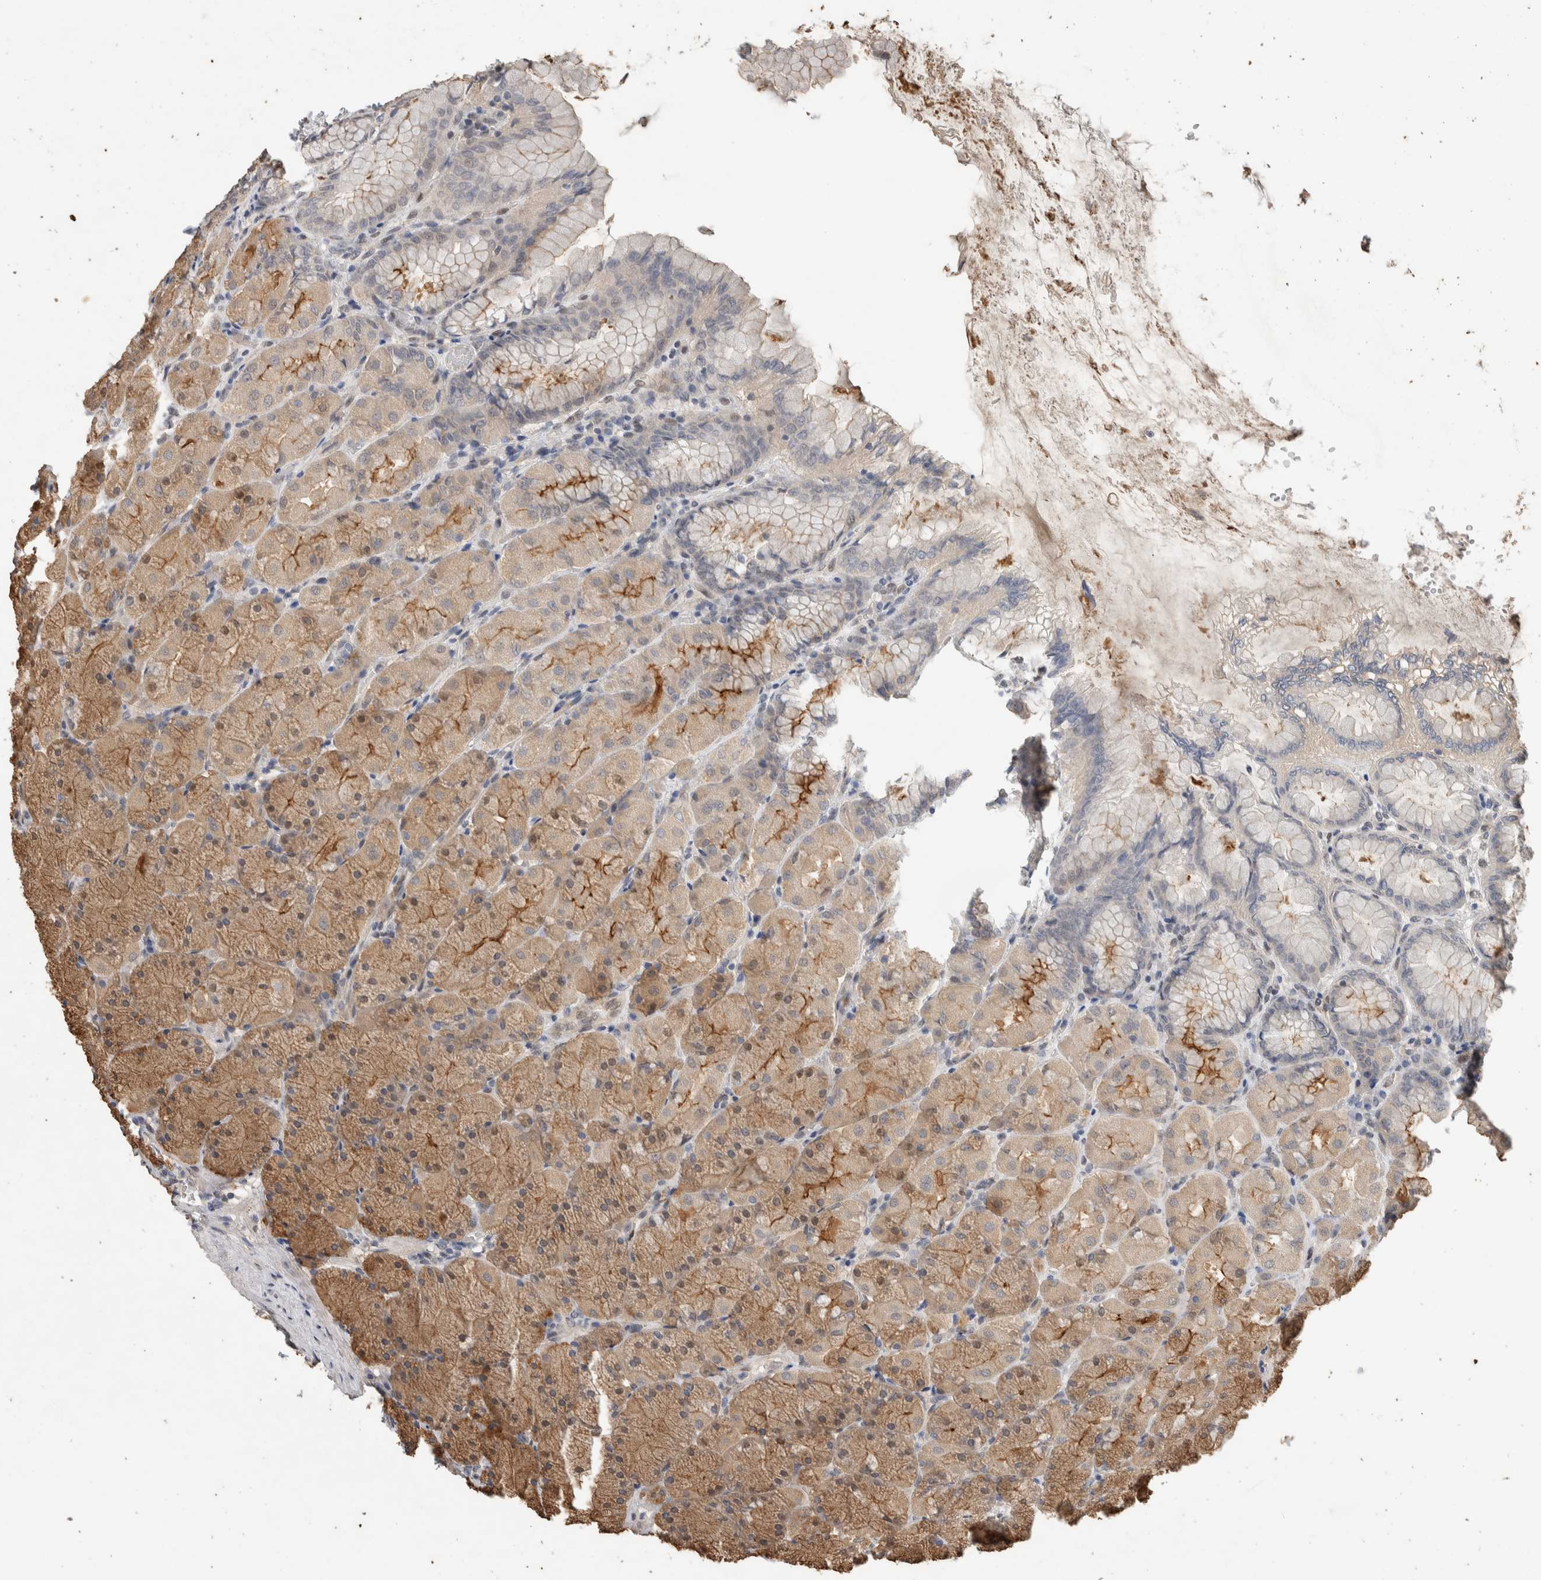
{"staining": {"intensity": "moderate", "quantity": ">75%", "location": "cytoplasmic/membranous"}, "tissue": "stomach", "cell_type": "Glandular cells", "image_type": "normal", "snomed": [{"axis": "morphology", "description": "Normal tissue, NOS"}, {"axis": "topography", "description": "Stomach, upper"}], "caption": "Brown immunohistochemical staining in normal human stomach exhibits moderate cytoplasmic/membranous expression in approximately >75% of glandular cells.", "gene": "CYSRT1", "patient": {"sex": "female", "age": 56}}